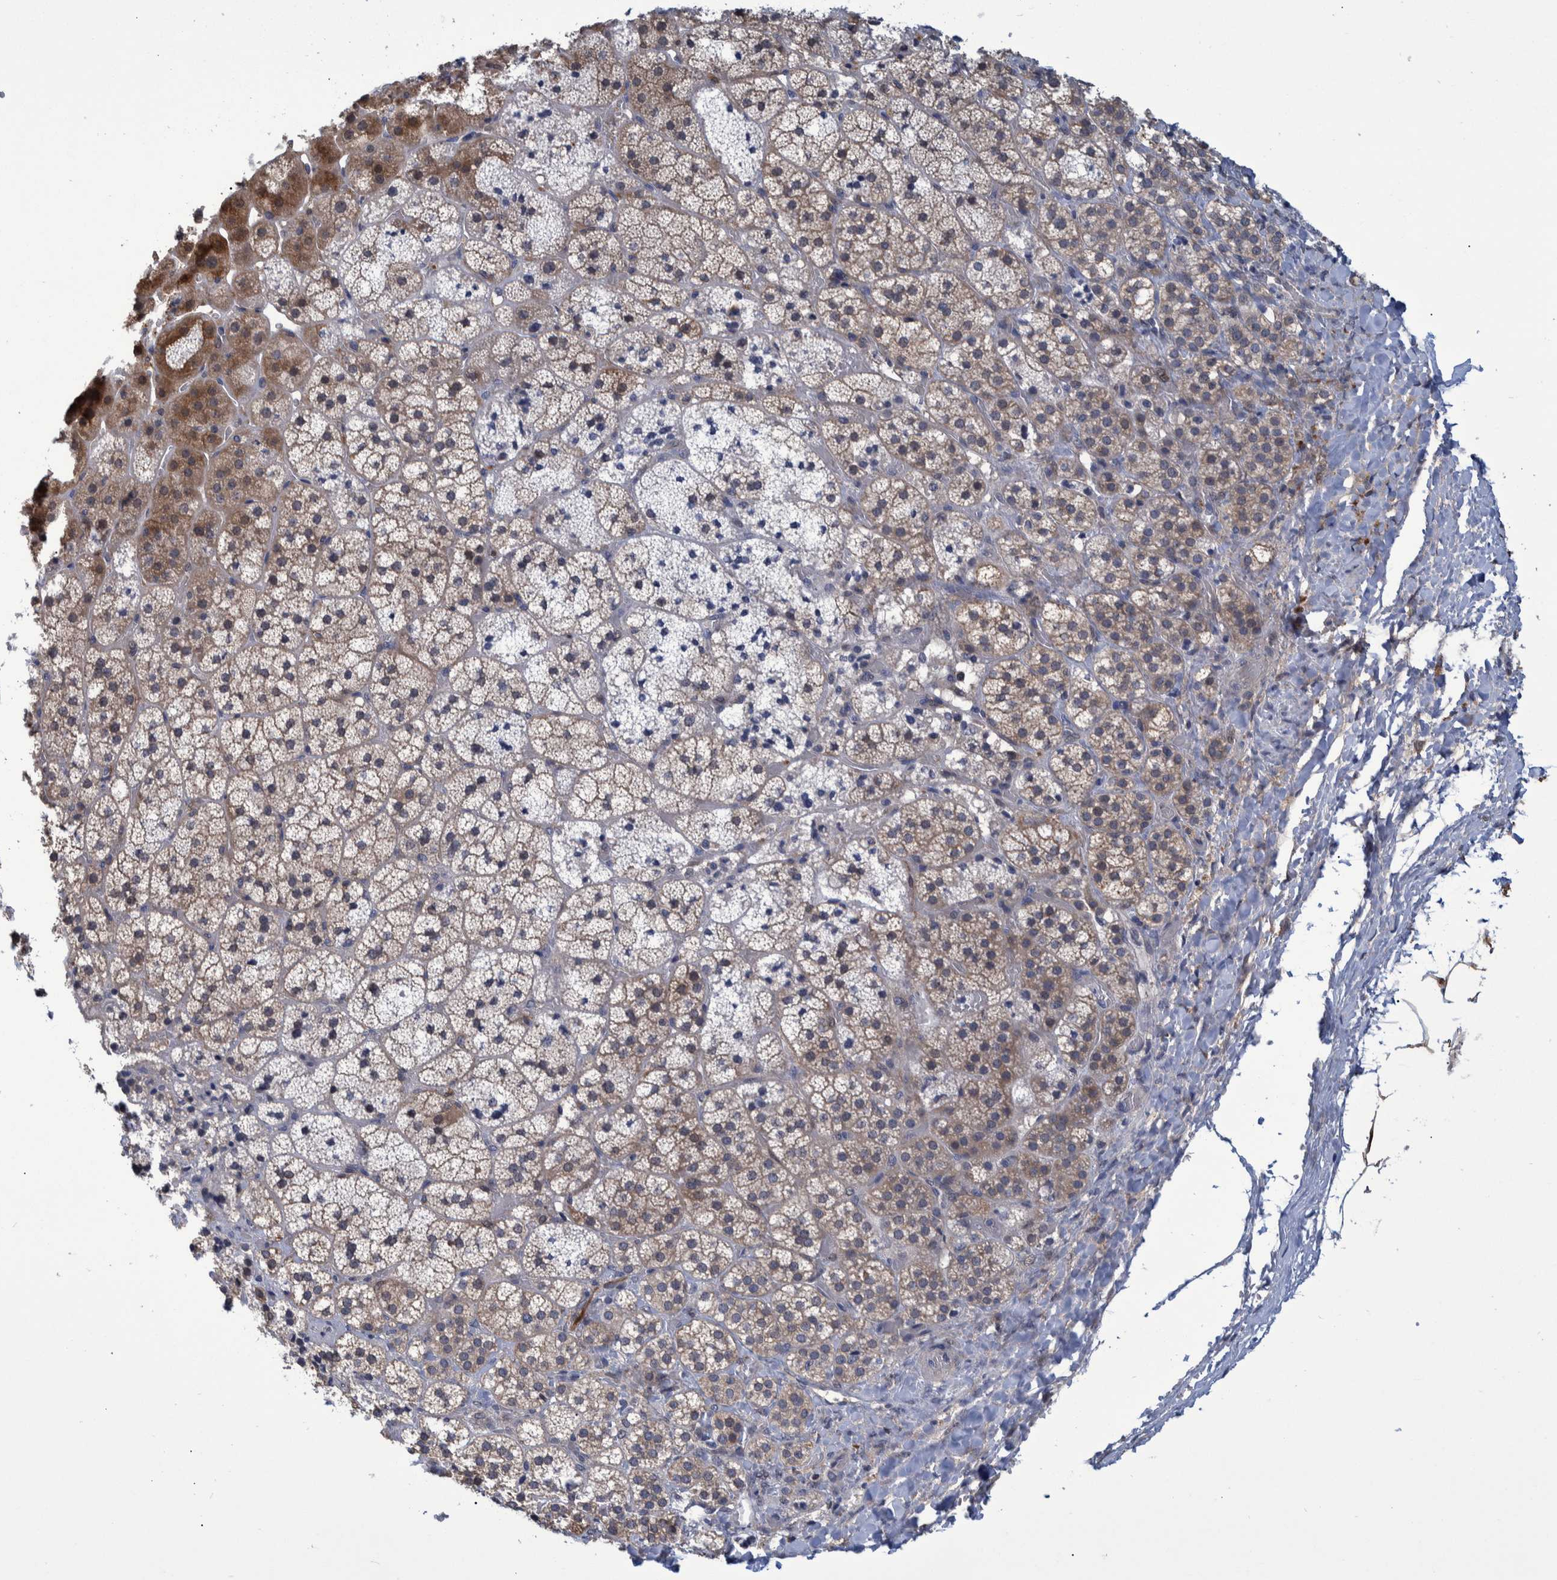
{"staining": {"intensity": "moderate", "quantity": "25%-75%", "location": "cytoplasmic/membranous"}, "tissue": "adrenal gland", "cell_type": "Glandular cells", "image_type": "normal", "snomed": [{"axis": "morphology", "description": "Normal tissue, NOS"}, {"axis": "topography", "description": "Adrenal gland"}], "caption": "An immunohistochemistry (IHC) photomicrograph of benign tissue is shown. Protein staining in brown labels moderate cytoplasmic/membranous positivity in adrenal gland within glandular cells.", "gene": "PCYT2", "patient": {"sex": "female", "age": 44}}